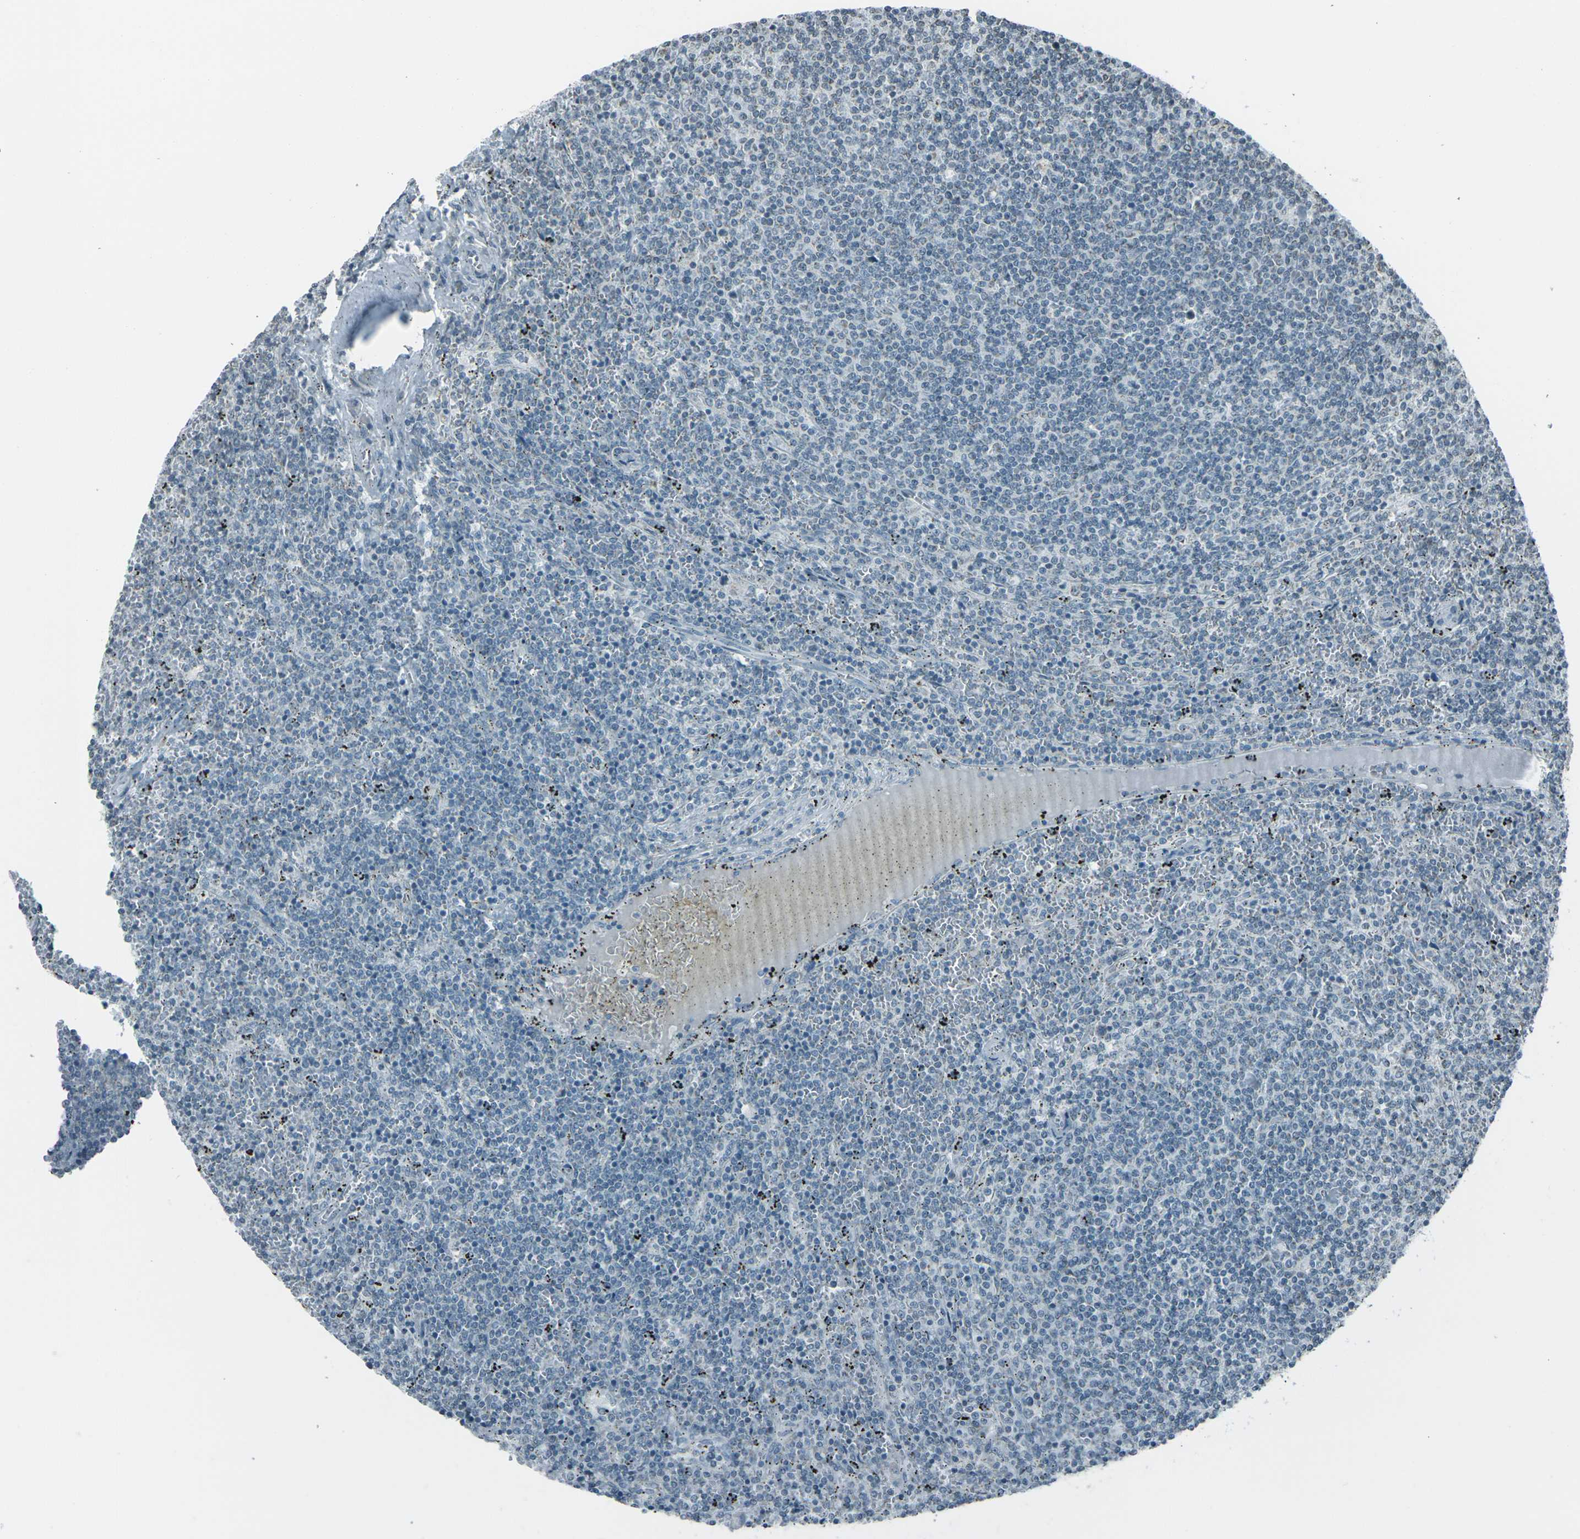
{"staining": {"intensity": "negative", "quantity": "none", "location": "none"}, "tissue": "lymphoma", "cell_type": "Tumor cells", "image_type": "cancer", "snomed": [{"axis": "morphology", "description": "Malignant lymphoma, non-Hodgkin's type, Low grade"}, {"axis": "topography", "description": "Spleen"}], "caption": "High magnification brightfield microscopy of lymphoma stained with DAB (brown) and counterstained with hematoxylin (blue): tumor cells show no significant staining.", "gene": "H2BC1", "patient": {"sex": "female", "age": 50}}